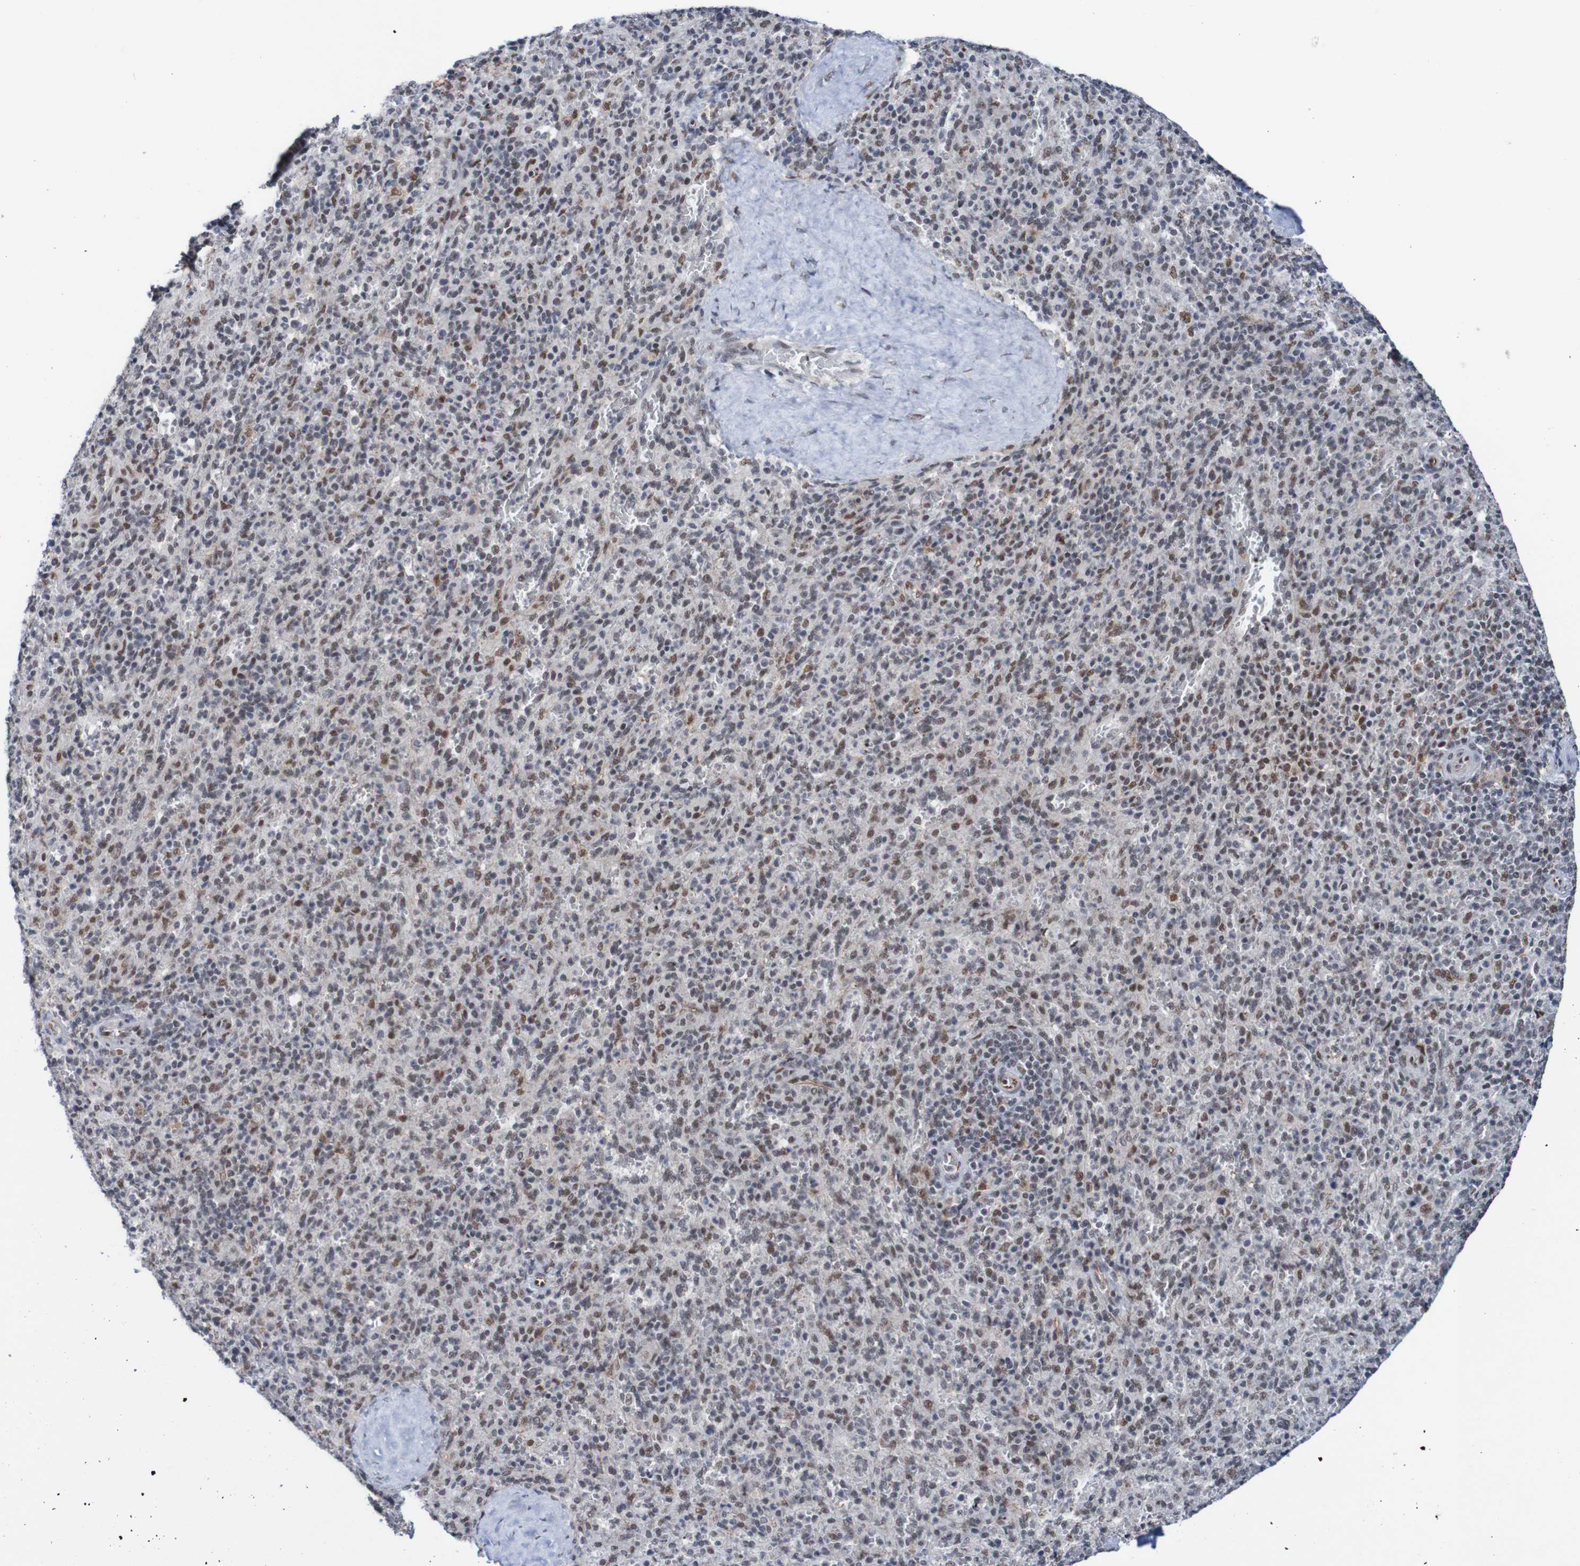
{"staining": {"intensity": "moderate", "quantity": "<25%", "location": "nuclear"}, "tissue": "spleen", "cell_type": "Cells in red pulp", "image_type": "normal", "snomed": [{"axis": "morphology", "description": "Normal tissue, NOS"}, {"axis": "topography", "description": "Spleen"}], "caption": "Immunohistochemistry image of benign spleen stained for a protein (brown), which displays low levels of moderate nuclear staining in about <25% of cells in red pulp.", "gene": "CDC5L", "patient": {"sex": "male", "age": 36}}